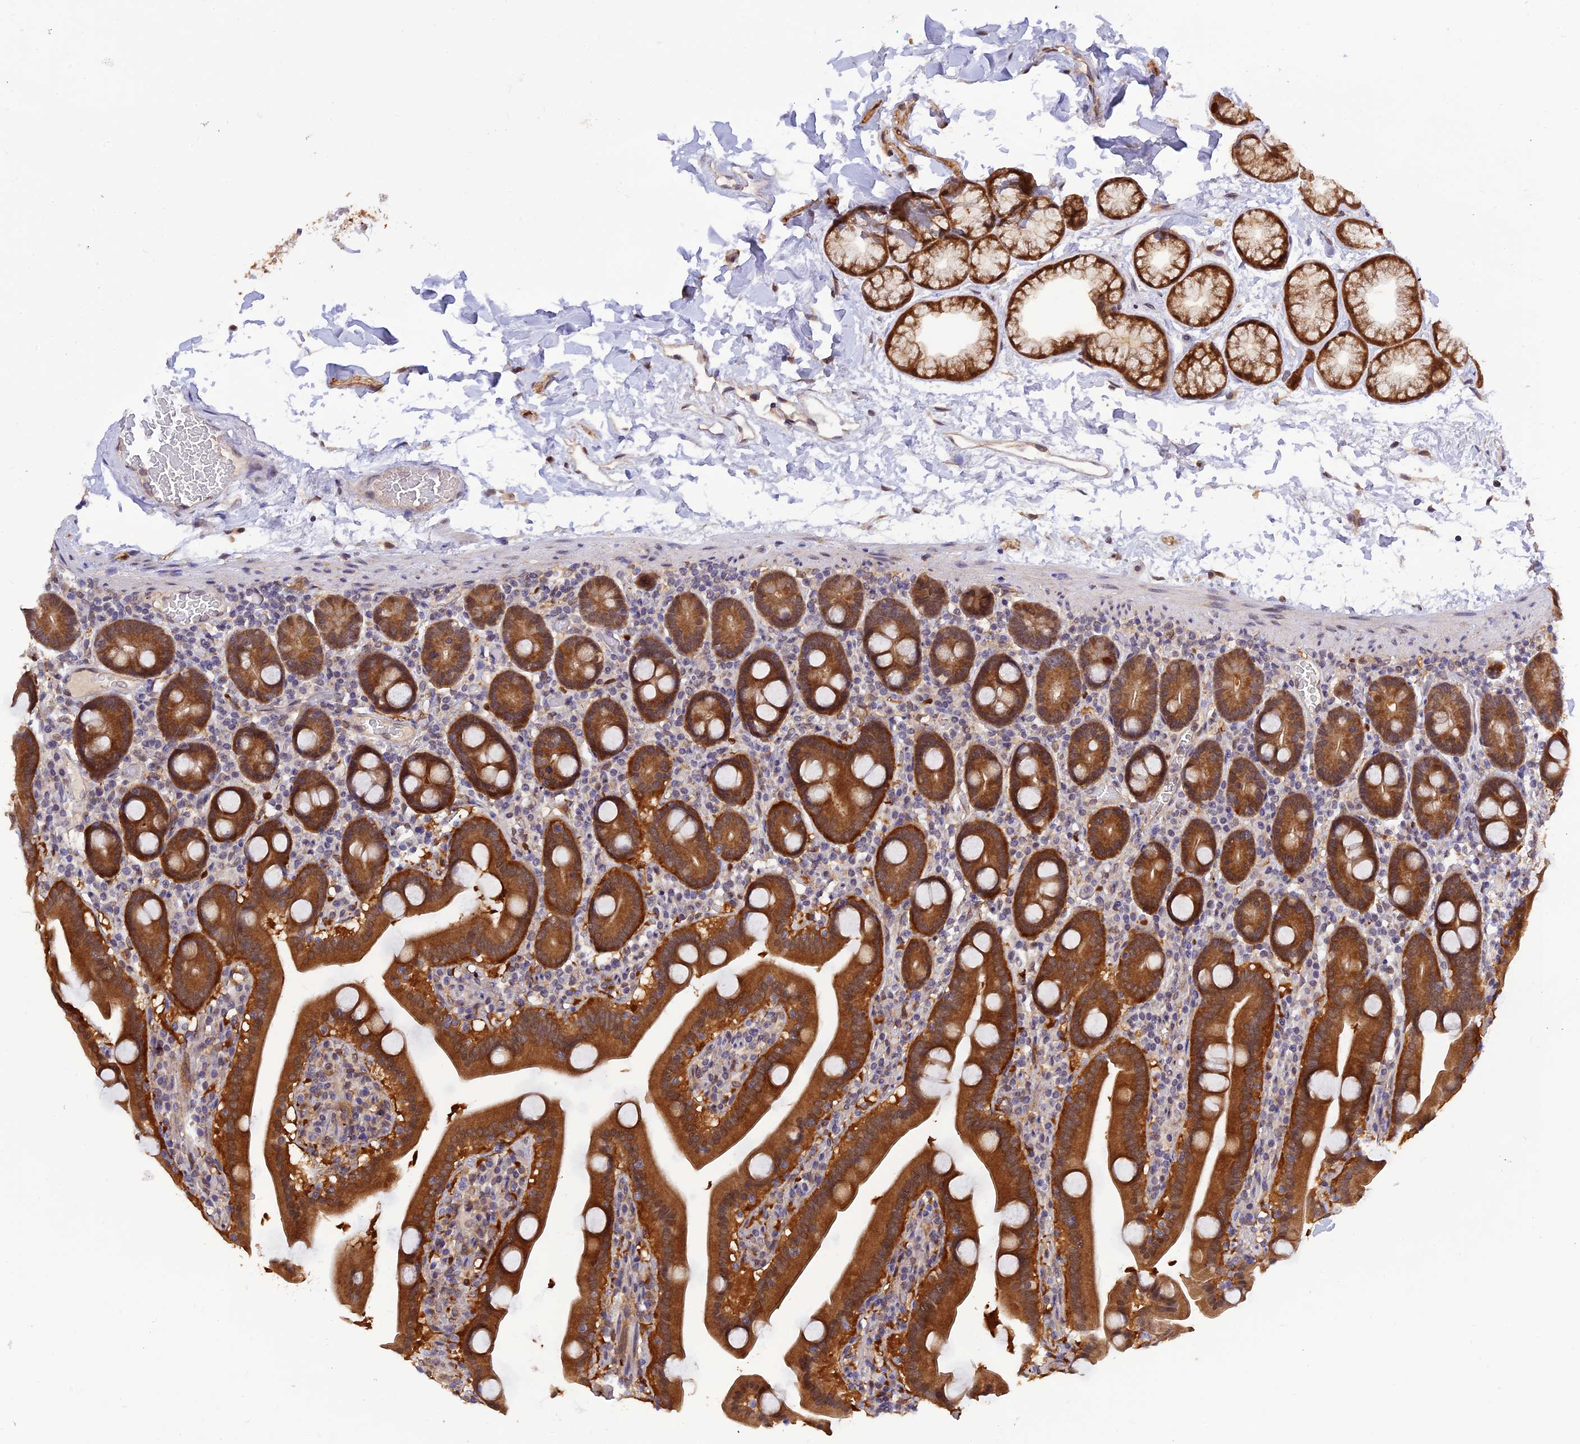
{"staining": {"intensity": "strong", "quantity": ">75%", "location": "cytoplasmic/membranous,nuclear"}, "tissue": "duodenum", "cell_type": "Glandular cells", "image_type": "normal", "snomed": [{"axis": "morphology", "description": "Normal tissue, NOS"}, {"axis": "topography", "description": "Duodenum"}], "caption": "The immunohistochemical stain highlights strong cytoplasmic/membranous,nuclear positivity in glandular cells of unremarkable duodenum.", "gene": "MNS1", "patient": {"sex": "male", "age": 55}}